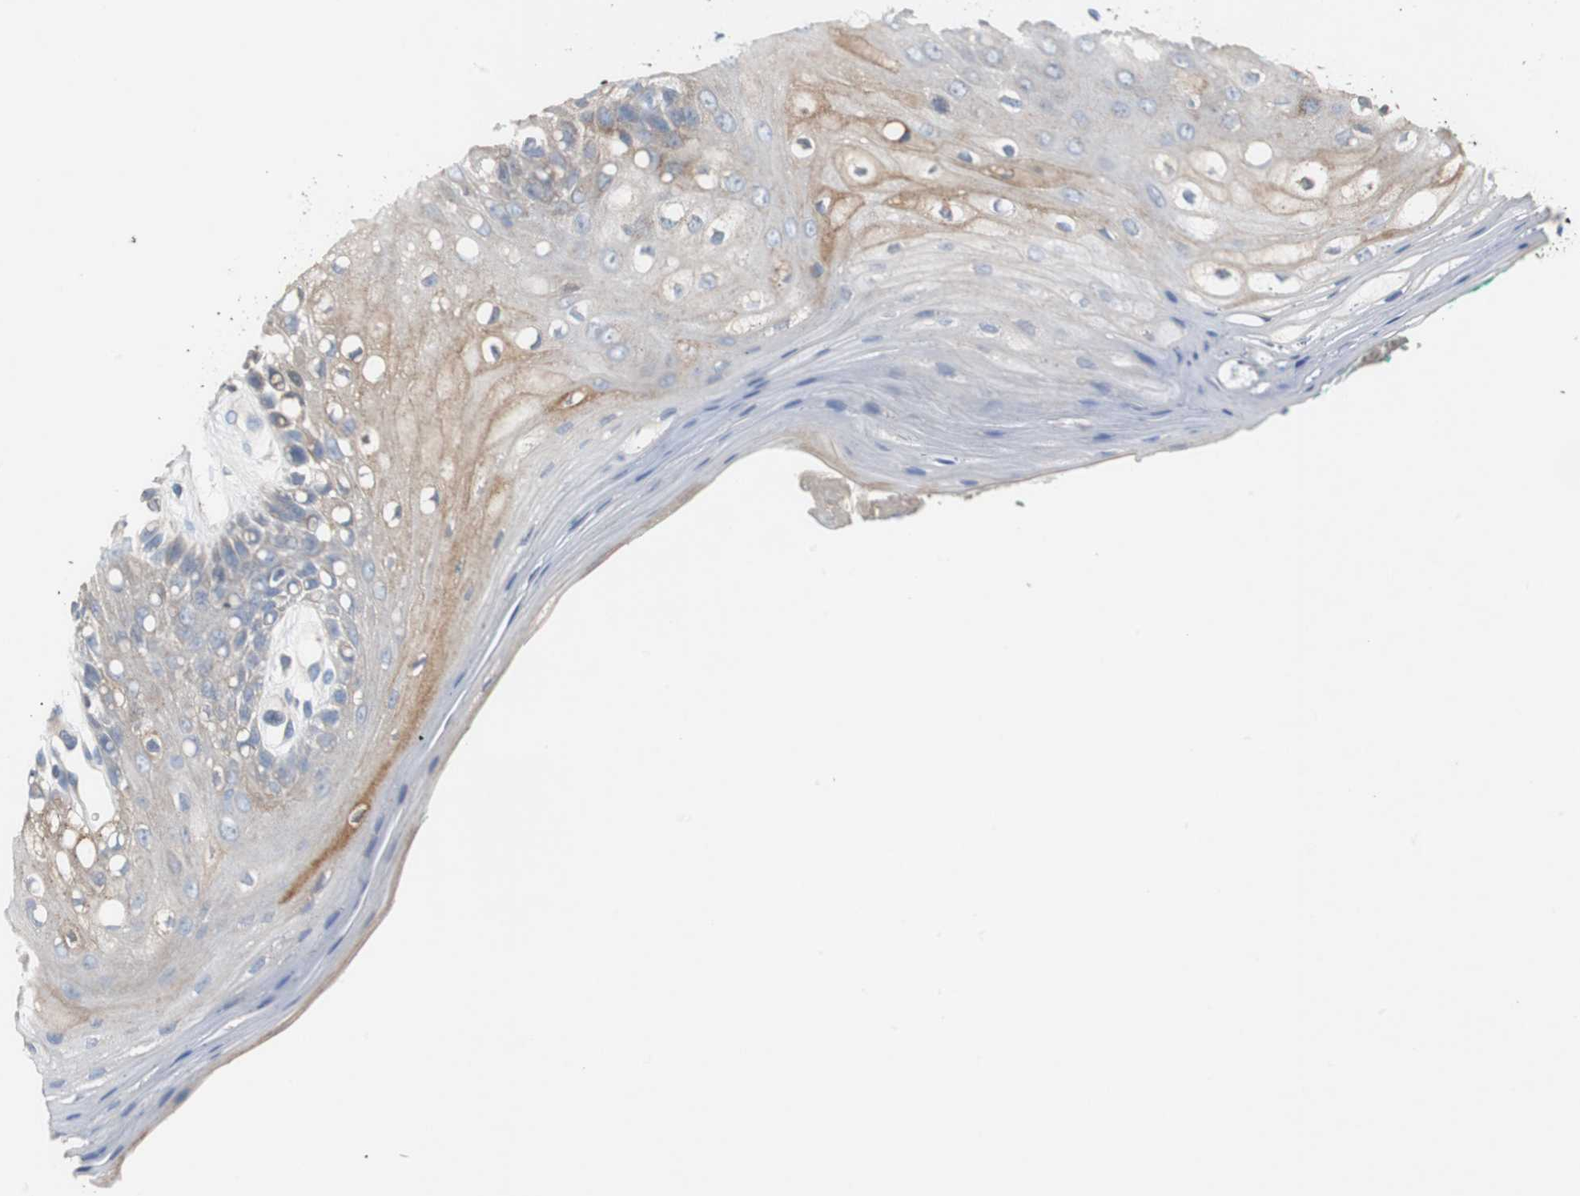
{"staining": {"intensity": "weak", "quantity": "<25%", "location": "cytoplasmic/membranous"}, "tissue": "oral mucosa", "cell_type": "Squamous epithelial cells", "image_type": "normal", "snomed": [{"axis": "morphology", "description": "Normal tissue, NOS"}, {"axis": "morphology", "description": "Squamous cell carcinoma, NOS"}, {"axis": "topography", "description": "Skeletal muscle"}, {"axis": "topography", "description": "Oral tissue"}, {"axis": "topography", "description": "Head-Neck"}], "caption": "A high-resolution histopathology image shows immunohistochemistry staining of unremarkable oral mucosa, which reveals no significant staining in squamous epithelial cells.", "gene": "SORT1", "patient": {"sex": "female", "age": 84}}